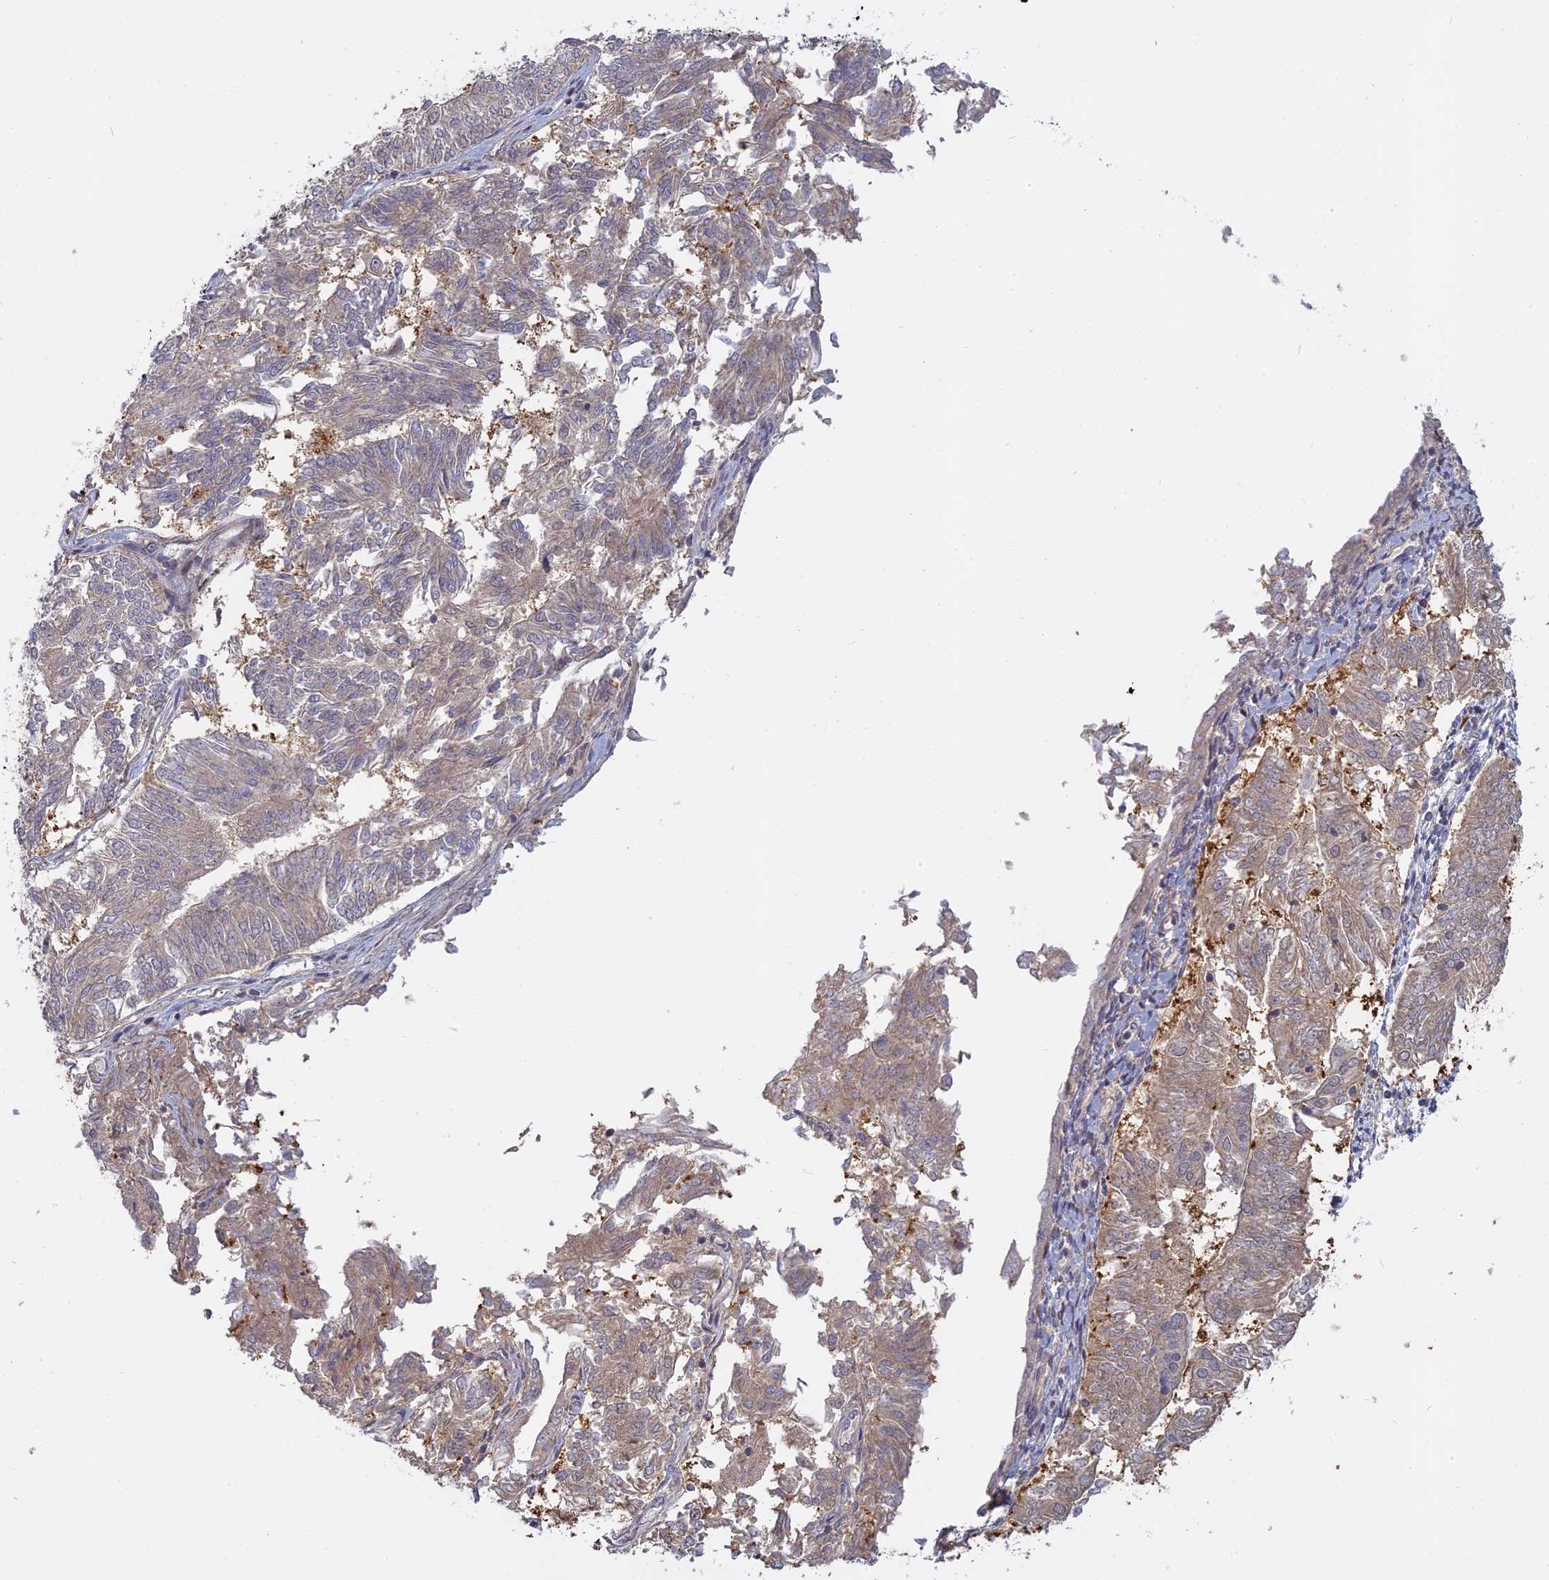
{"staining": {"intensity": "weak", "quantity": "<25%", "location": "cytoplasmic/membranous"}, "tissue": "endometrial cancer", "cell_type": "Tumor cells", "image_type": "cancer", "snomed": [{"axis": "morphology", "description": "Adenocarcinoma, NOS"}, {"axis": "topography", "description": "Endometrium"}], "caption": "This is an immunohistochemistry (IHC) micrograph of adenocarcinoma (endometrial). There is no expression in tumor cells.", "gene": "TMEM208", "patient": {"sex": "female", "age": 58}}